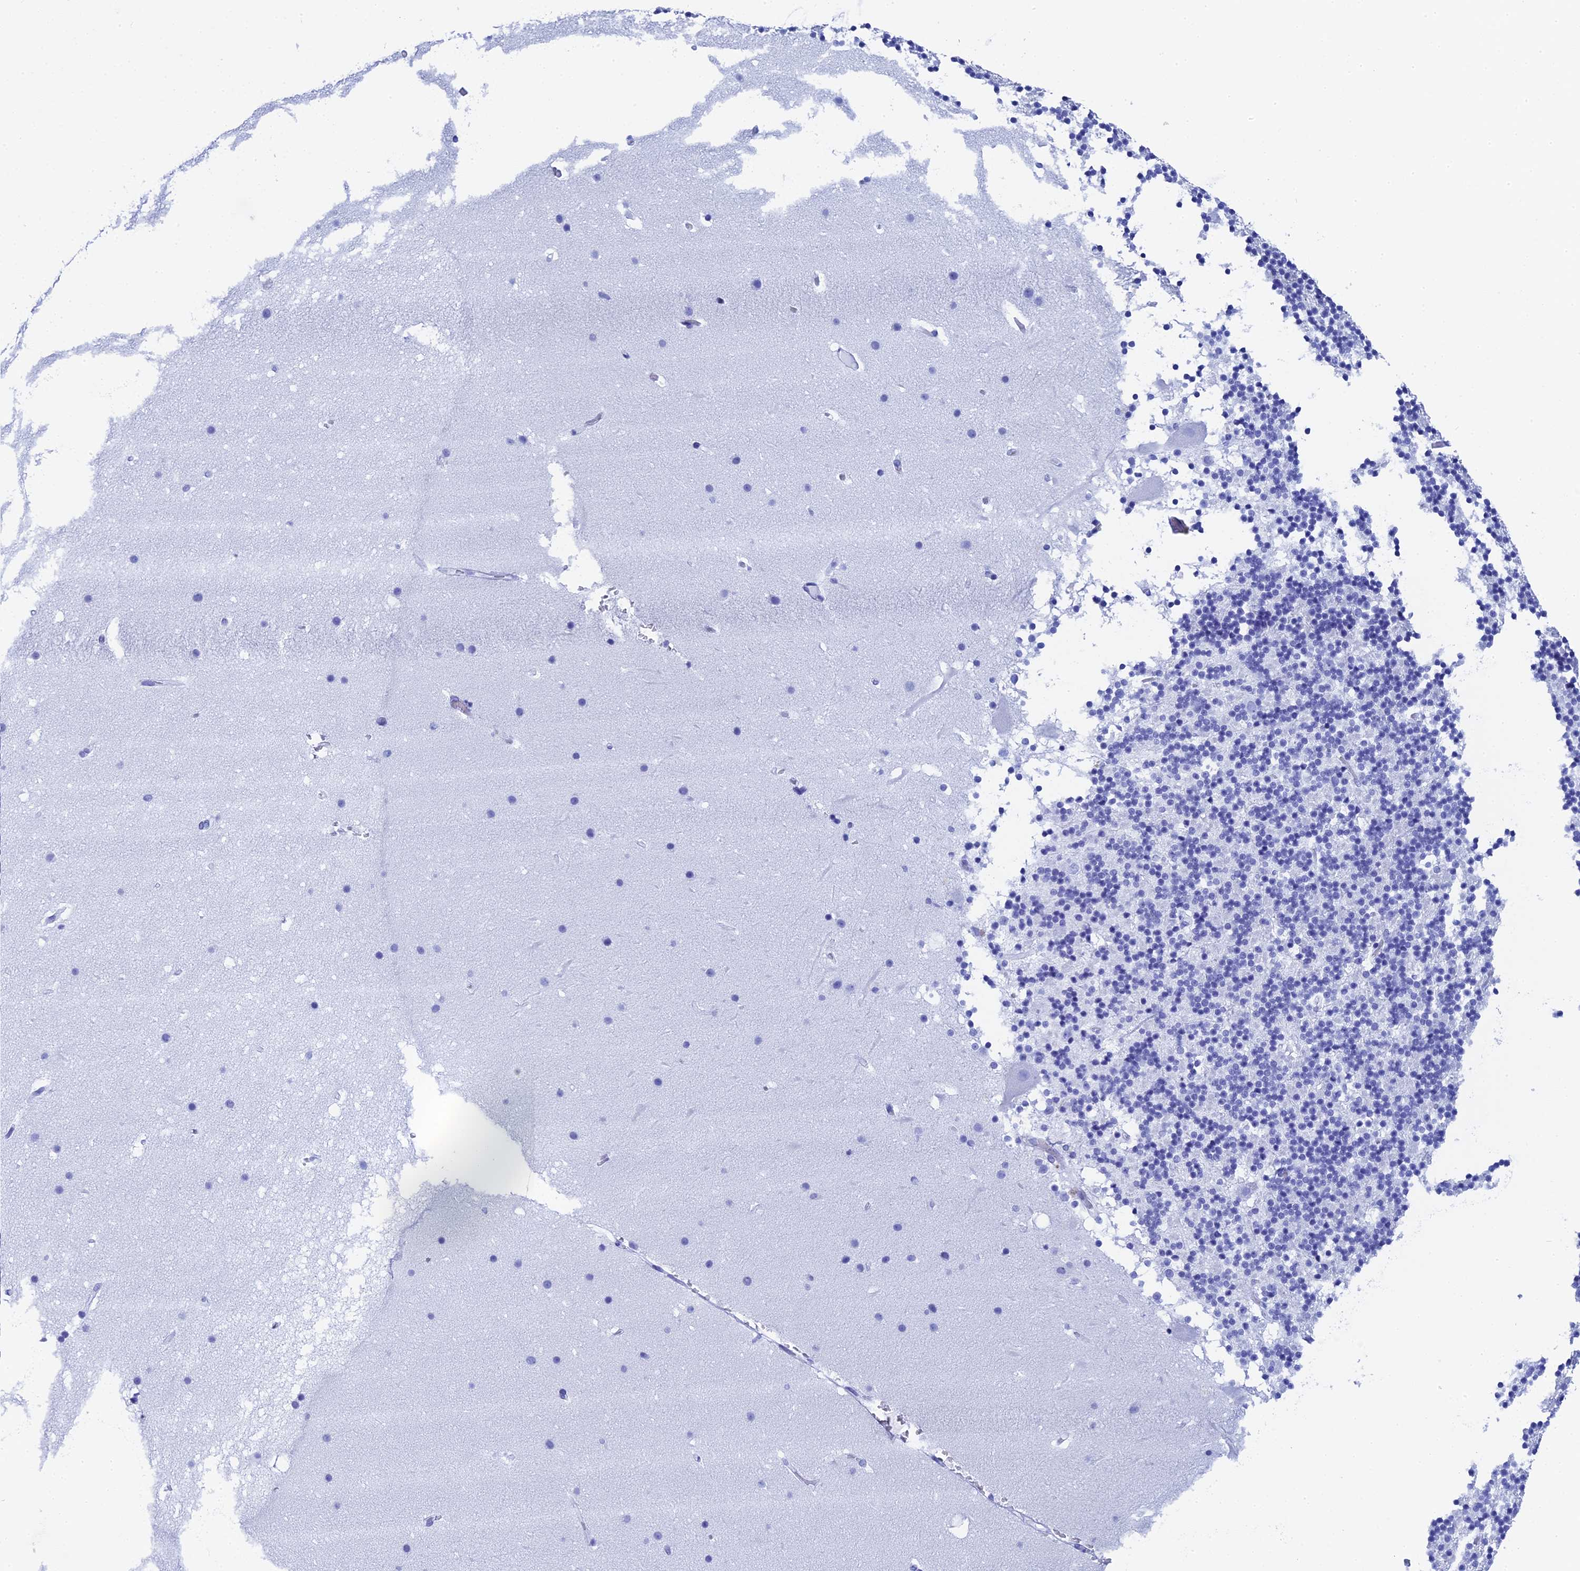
{"staining": {"intensity": "negative", "quantity": "none", "location": "none"}, "tissue": "cerebellum", "cell_type": "Cells in granular layer", "image_type": "normal", "snomed": [{"axis": "morphology", "description": "Normal tissue, NOS"}, {"axis": "topography", "description": "Cerebellum"}], "caption": "Immunohistochemistry (IHC) micrograph of normal cerebellum: human cerebellum stained with DAB exhibits no significant protein expression in cells in granular layer. (DAB (3,3'-diaminobenzidine) IHC, high magnification).", "gene": "TEX101", "patient": {"sex": "male", "age": 57}}